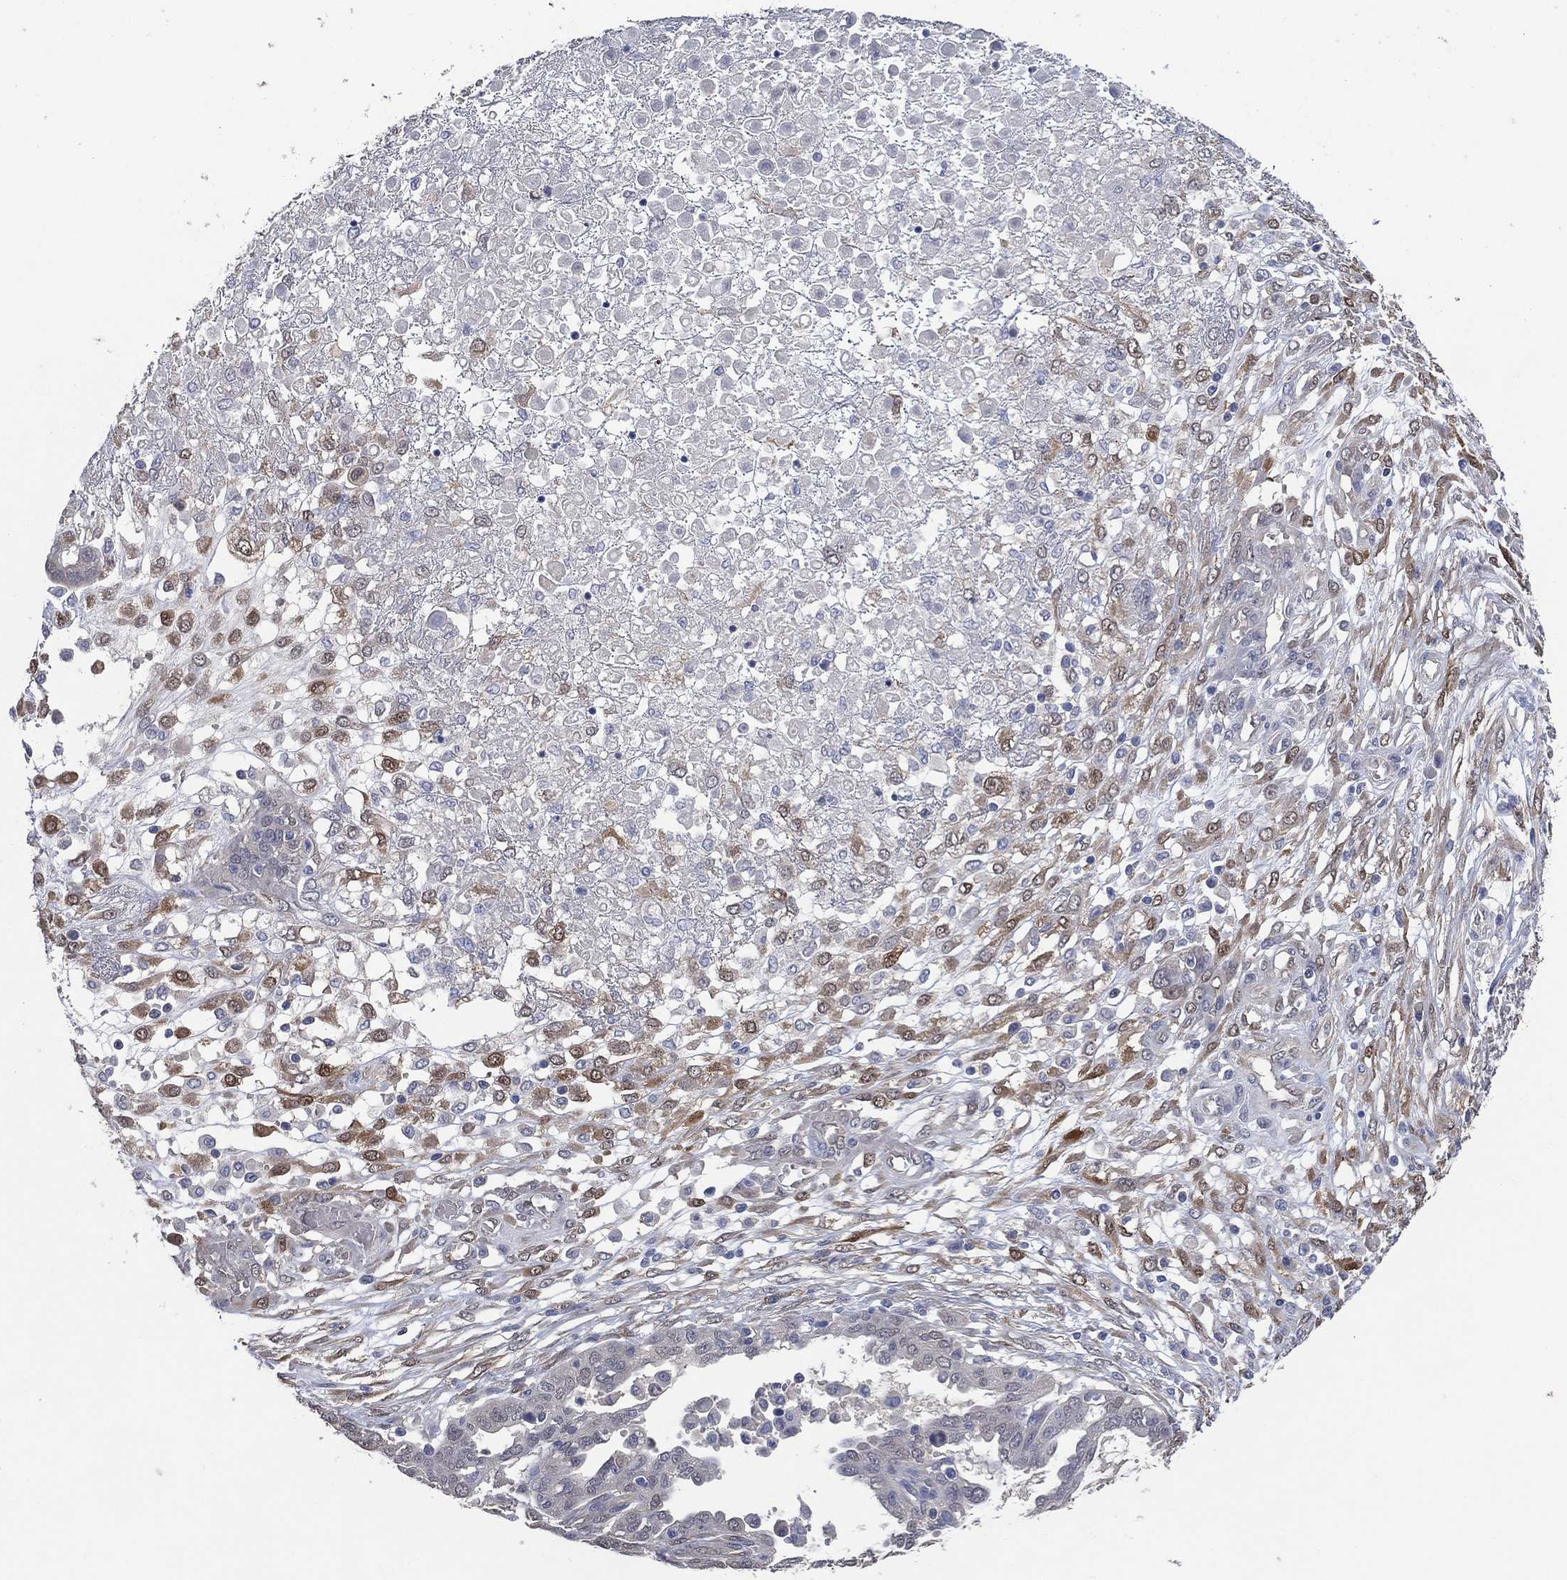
{"staining": {"intensity": "moderate", "quantity": "<25%", "location": "cytoplasmic/membranous"}, "tissue": "ovarian cancer", "cell_type": "Tumor cells", "image_type": "cancer", "snomed": [{"axis": "morphology", "description": "Cystadenocarcinoma, serous, NOS"}, {"axis": "topography", "description": "Ovary"}], "caption": "Immunohistochemical staining of ovarian cancer (serous cystadenocarcinoma) shows moderate cytoplasmic/membranous protein expression in about <25% of tumor cells.", "gene": "AK1", "patient": {"sex": "female", "age": 67}}